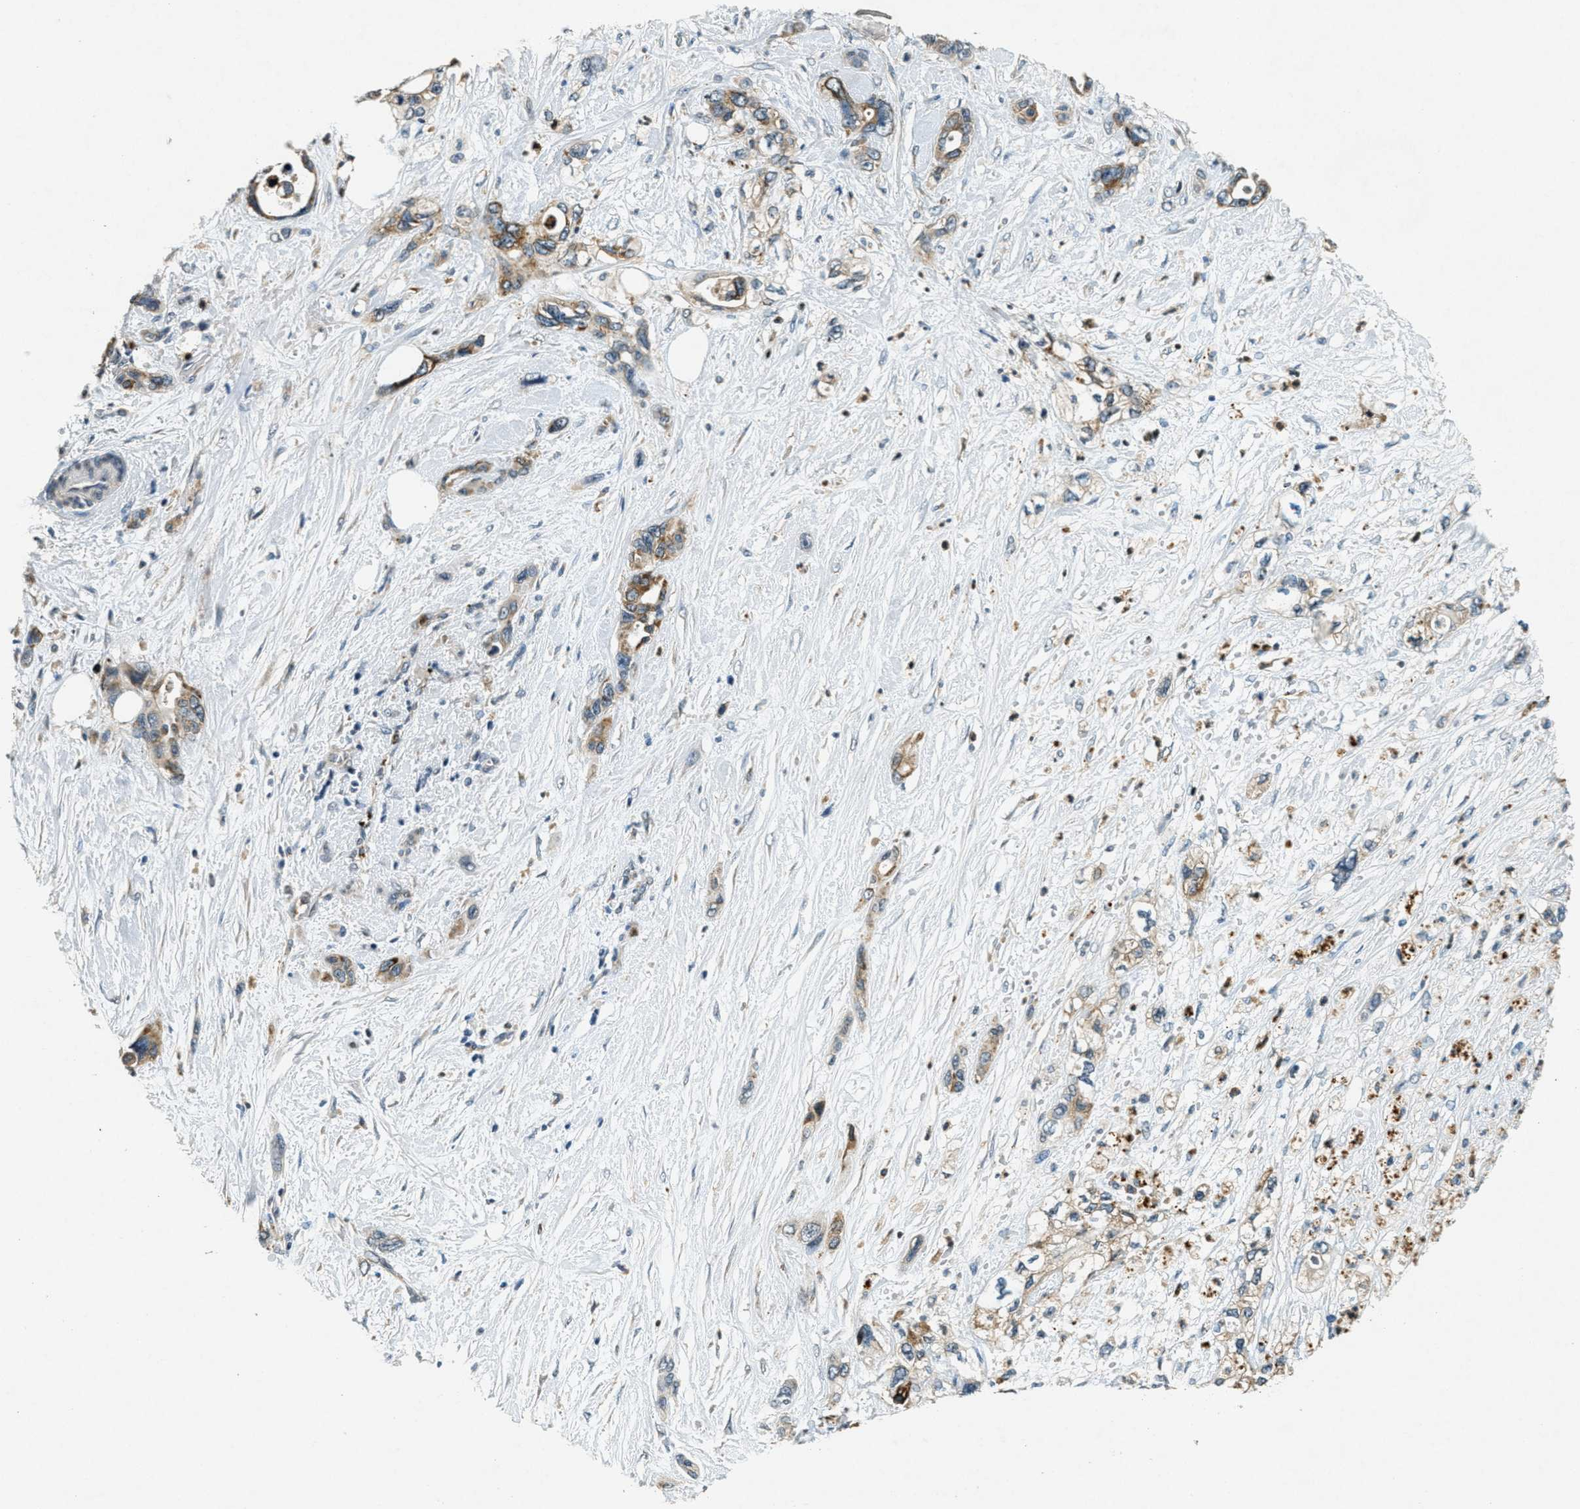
{"staining": {"intensity": "moderate", "quantity": "25%-75%", "location": "cytoplasmic/membranous"}, "tissue": "pancreatic cancer", "cell_type": "Tumor cells", "image_type": "cancer", "snomed": [{"axis": "morphology", "description": "Normal tissue, NOS"}, {"axis": "topography", "description": "Pancreas"}], "caption": "An immunohistochemistry image of tumor tissue is shown. Protein staining in brown shows moderate cytoplasmic/membranous positivity in pancreatic cancer within tumor cells. (DAB IHC, brown staining for protein, blue staining for nuclei).", "gene": "RAB3D", "patient": {"sex": "male", "age": 42}}